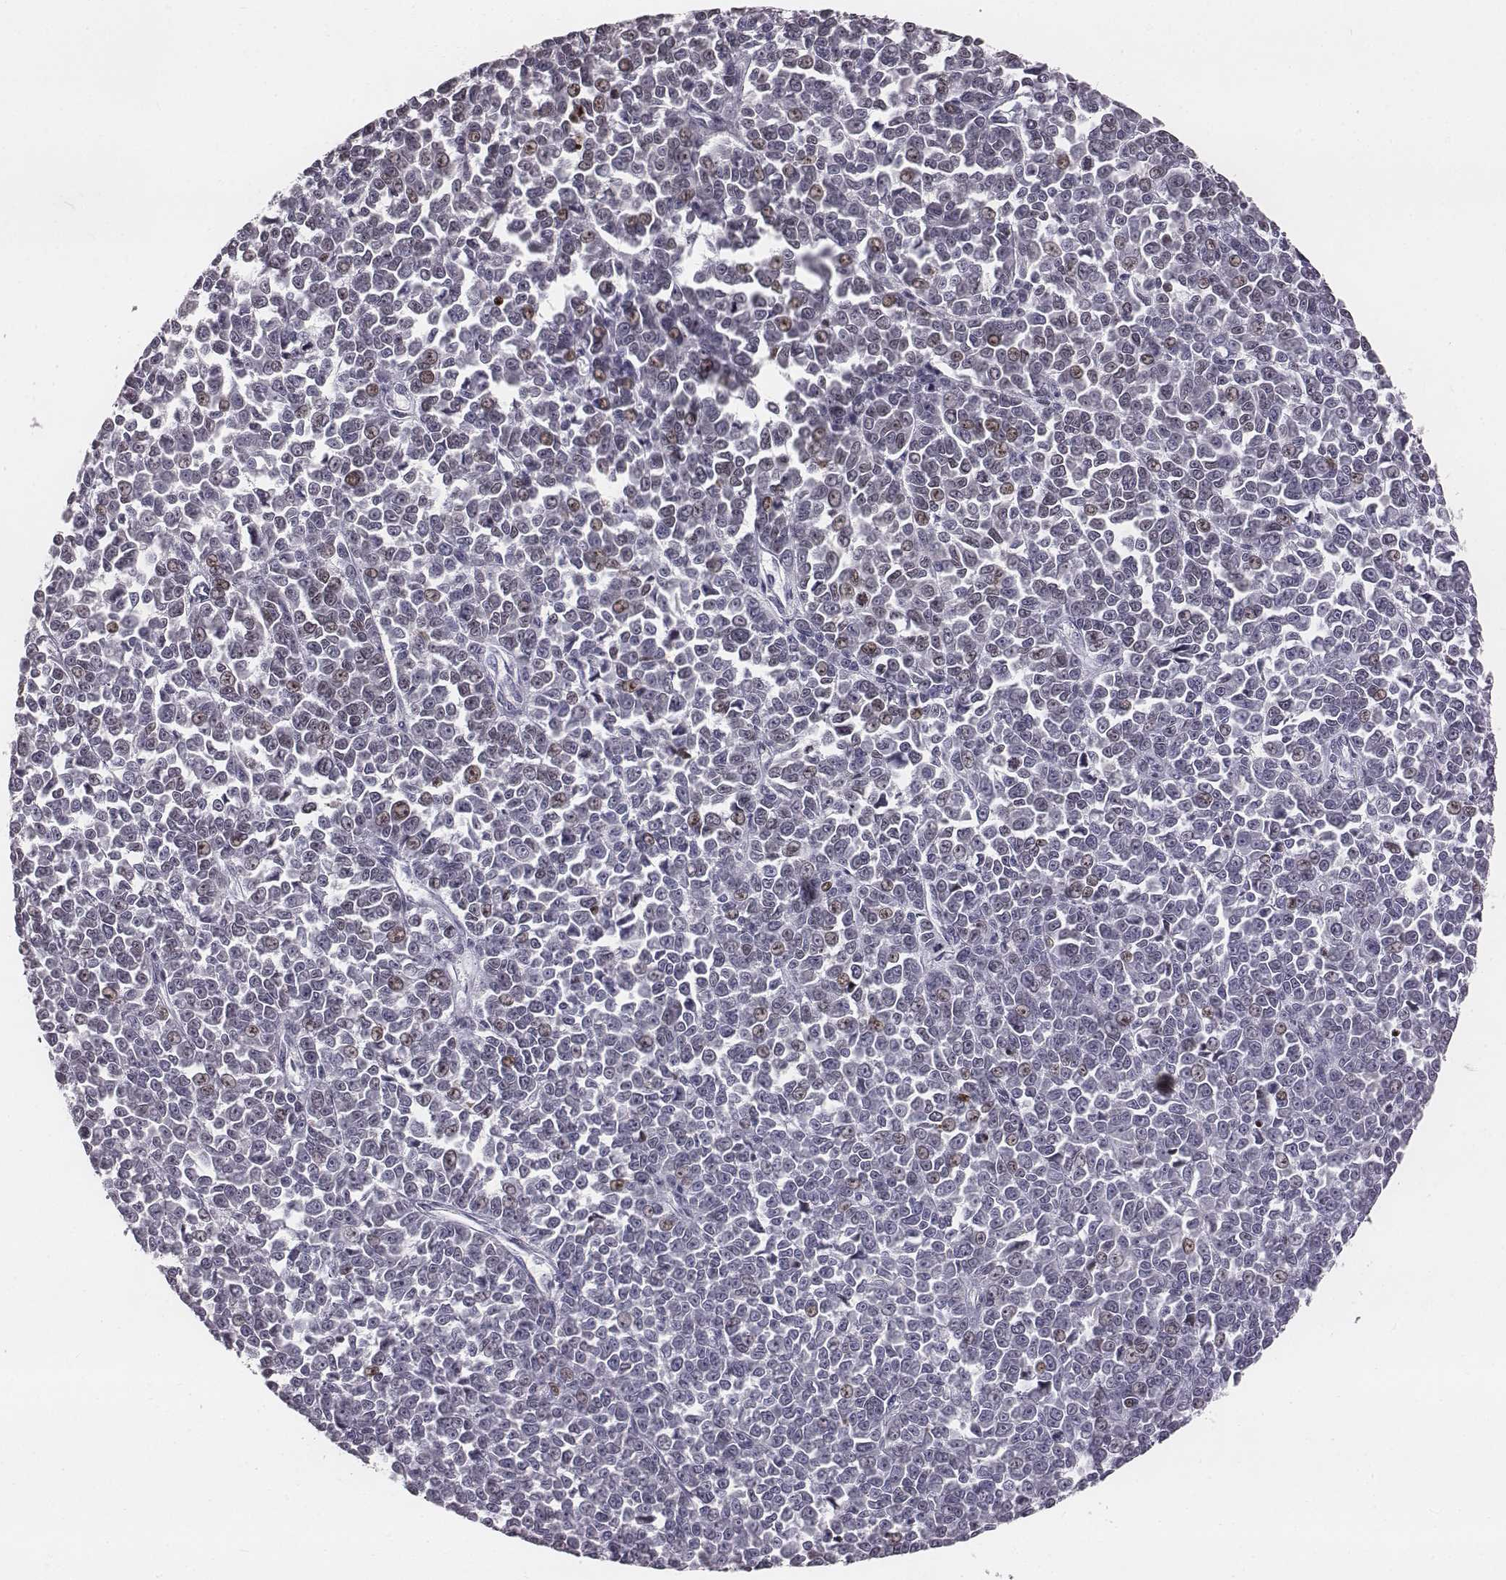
{"staining": {"intensity": "weak", "quantity": "<25%", "location": "nuclear"}, "tissue": "melanoma", "cell_type": "Tumor cells", "image_type": "cancer", "snomed": [{"axis": "morphology", "description": "Malignant melanoma, NOS"}, {"axis": "topography", "description": "Skin"}], "caption": "The photomicrograph displays no staining of tumor cells in melanoma.", "gene": "NDC1", "patient": {"sex": "female", "age": 95}}